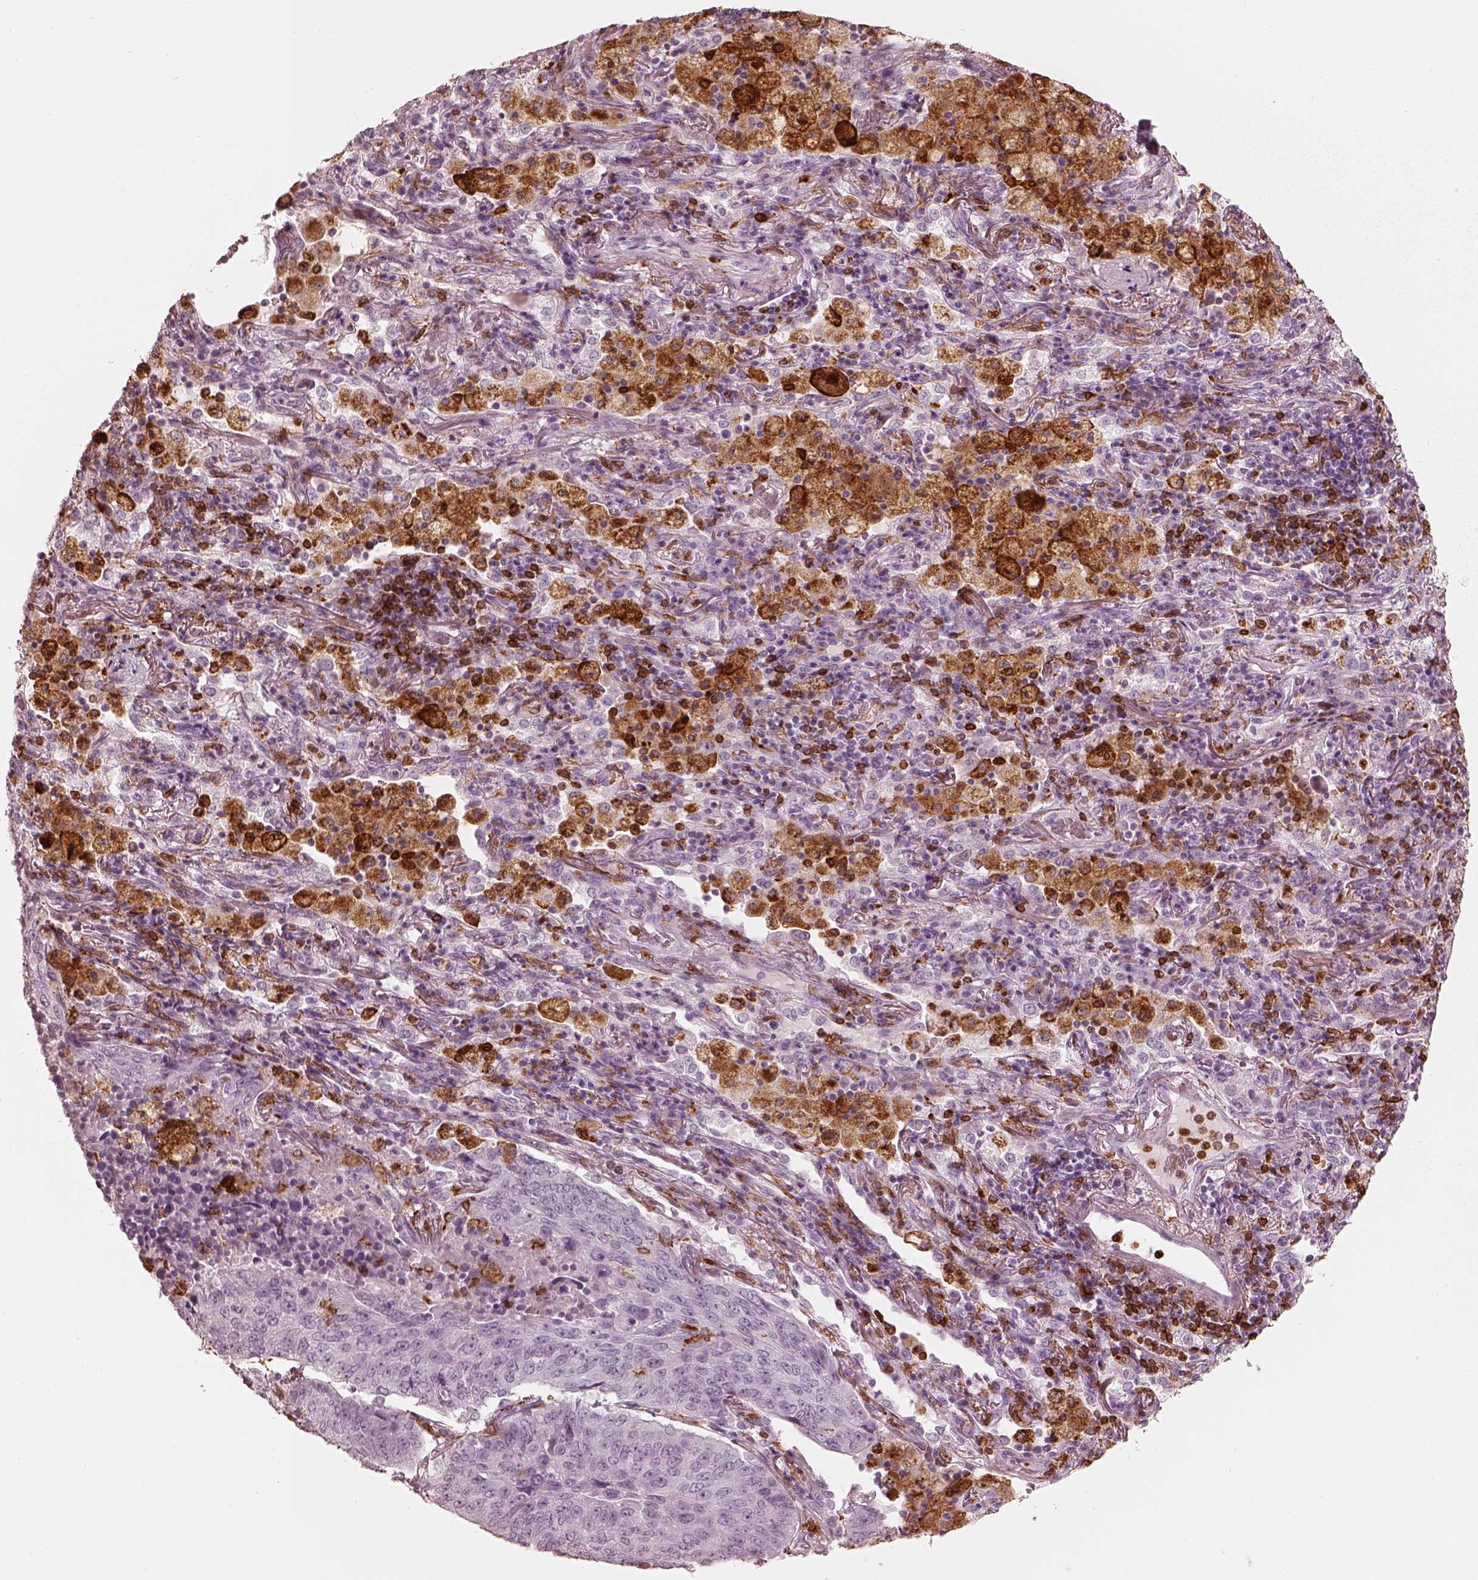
{"staining": {"intensity": "negative", "quantity": "none", "location": "none"}, "tissue": "lung cancer", "cell_type": "Tumor cells", "image_type": "cancer", "snomed": [{"axis": "morphology", "description": "Normal tissue, NOS"}, {"axis": "morphology", "description": "Squamous cell carcinoma, NOS"}, {"axis": "topography", "description": "Bronchus"}, {"axis": "topography", "description": "Lung"}], "caption": "There is no significant positivity in tumor cells of lung cancer. Nuclei are stained in blue.", "gene": "ALOX5", "patient": {"sex": "male", "age": 64}}